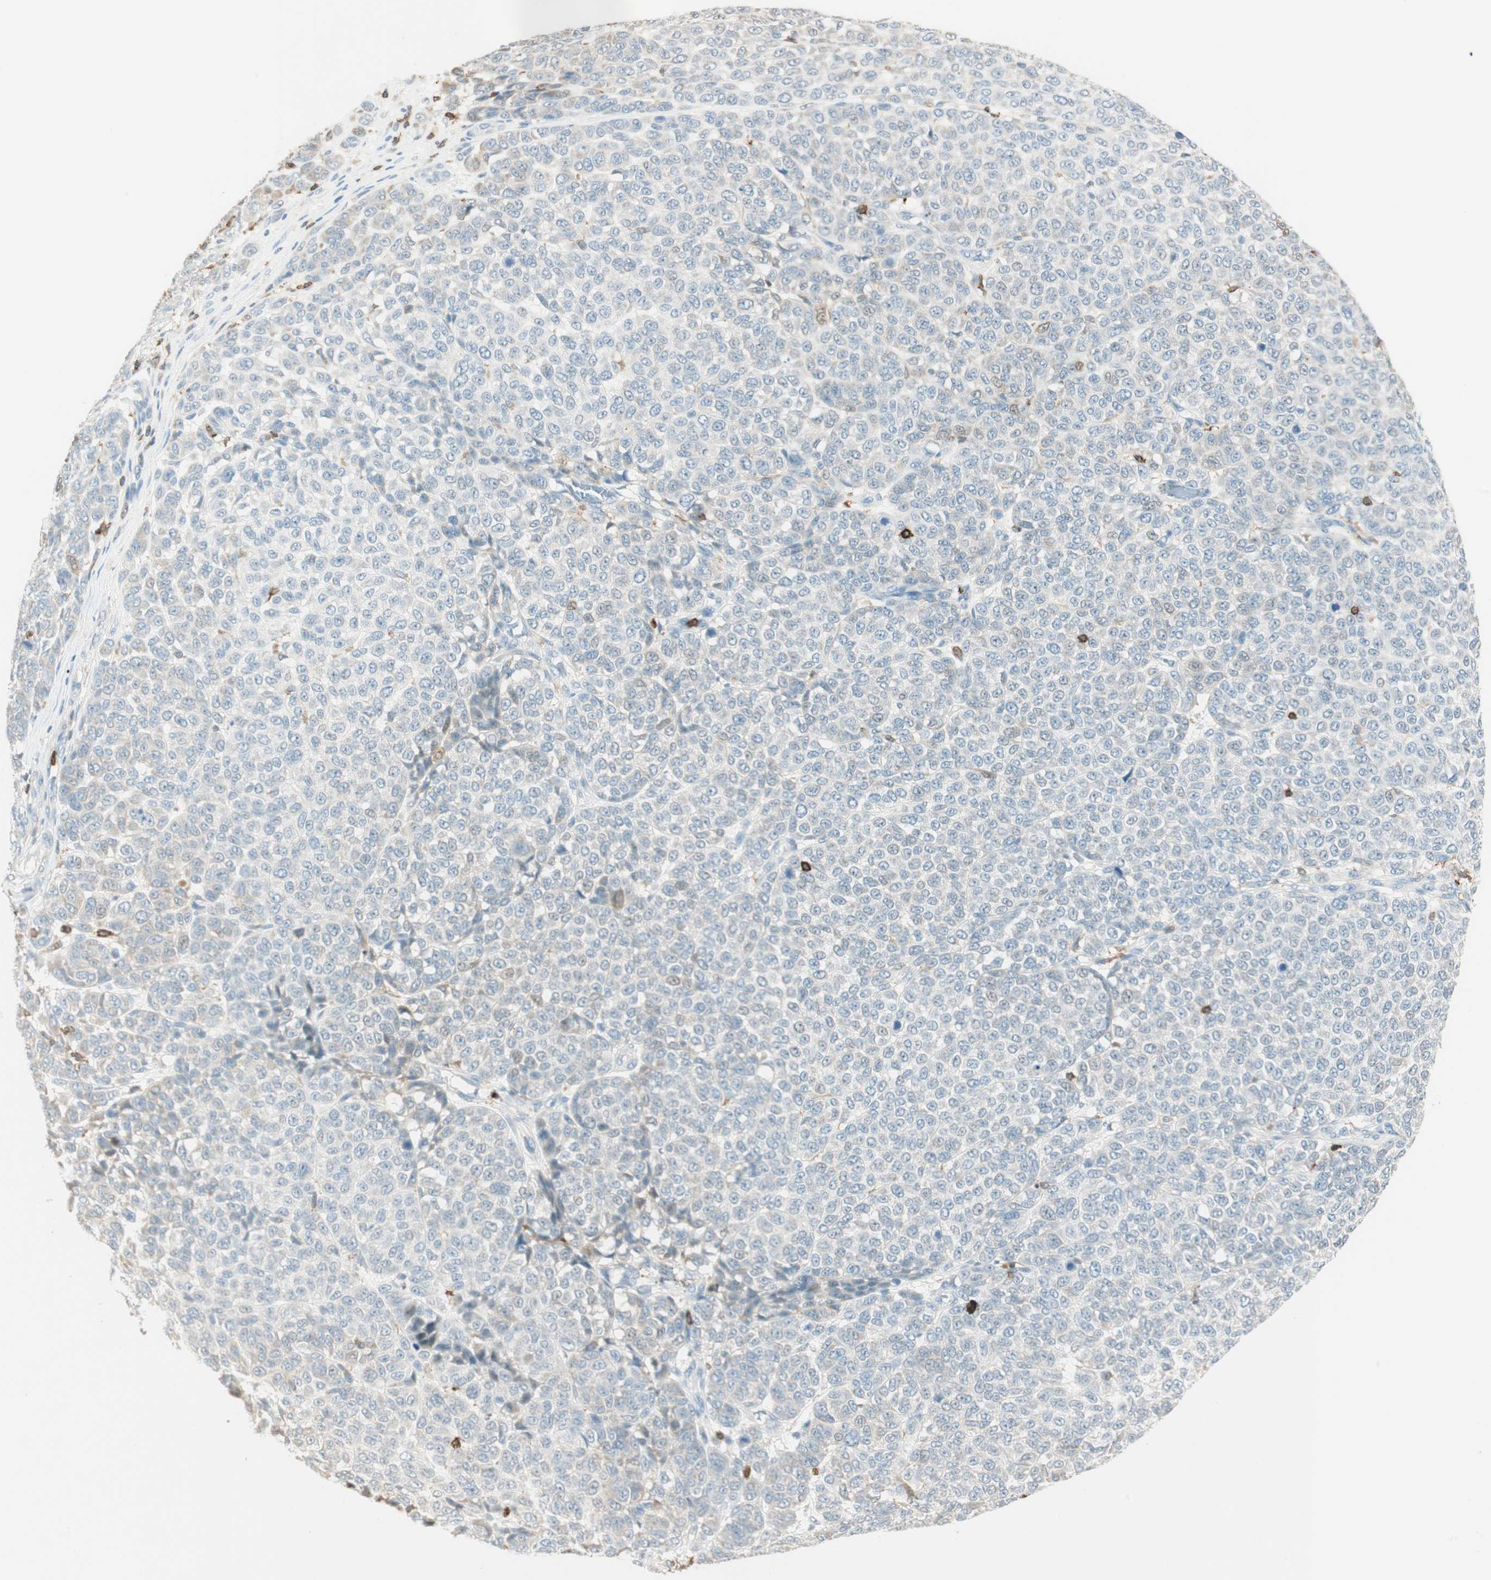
{"staining": {"intensity": "negative", "quantity": "none", "location": "none"}, "tissue": "melanoma", "cell_type": "Tumor cells", "image_type": "cancer", "snomed": [{"axis": "morphology", "description": "Malignant melanoma, NOS"}, {"axis": "topography", "description": "Skin"}], "caption": "There is no significant staining in tumor cells of malignant melanoma.", "gene": "HPGD", "patient": {"sex": "male", "age": 59}}